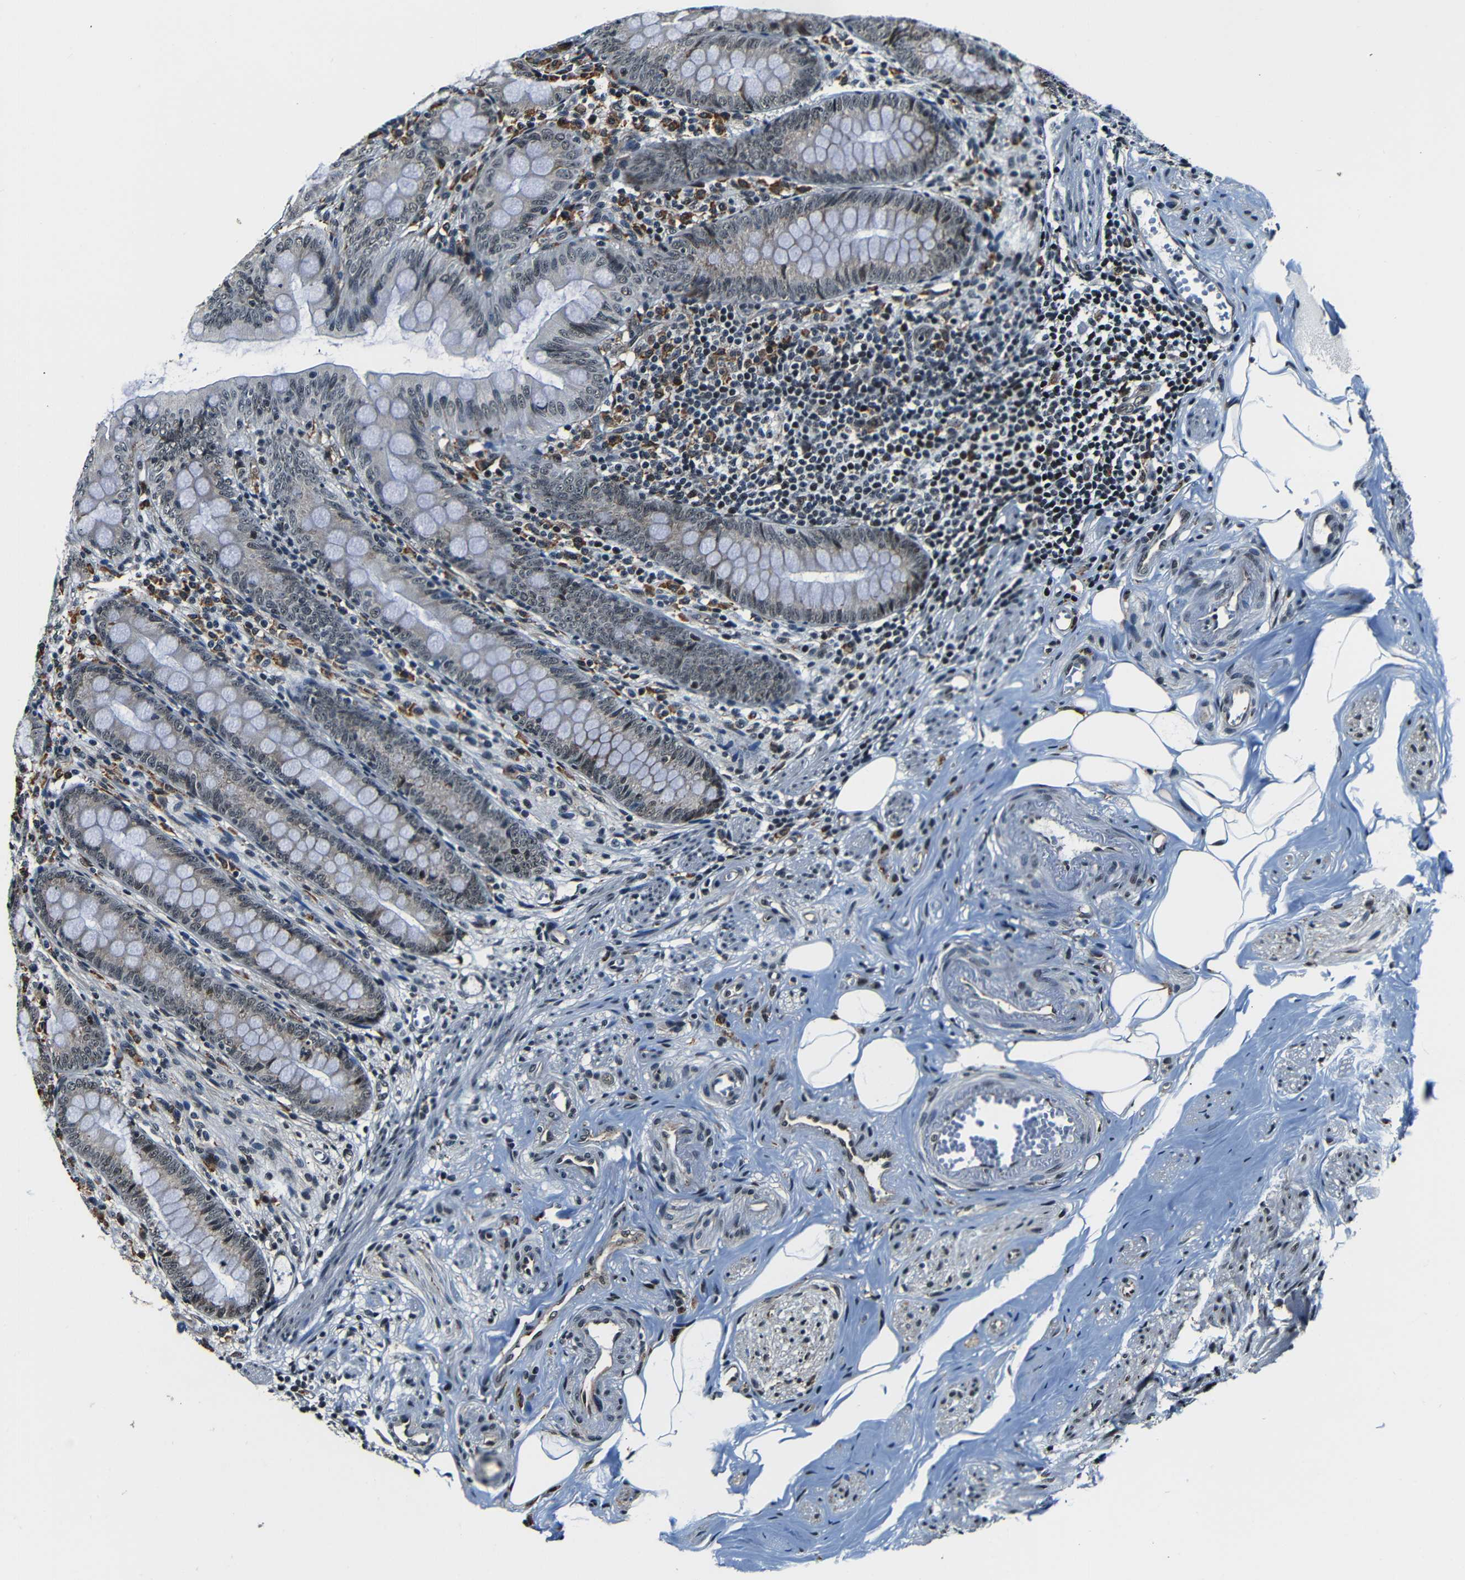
{"staining": {"intensity": "moderate", "quantity": "25%-75%", "location": "cytoplasmic/membranous,nuclear"}, "tissue": "appendix", "cell_type": "Glandular cells", "image_type": "normal", "snomed": [{"axis": "morphology", "description": "Normal tissue, NOS"}, {"axis": "topography", "description": "Appendix"}], "caption": "This image exhibits immunohistochemistry (IHC) staining of benign appendix, with medium moderate cytoplasmic/membranous,nuclear expression in about 25%-75% of glandular cells.", "gene": "NCBP3", "patient": {"sex": "female", "age": 77}}